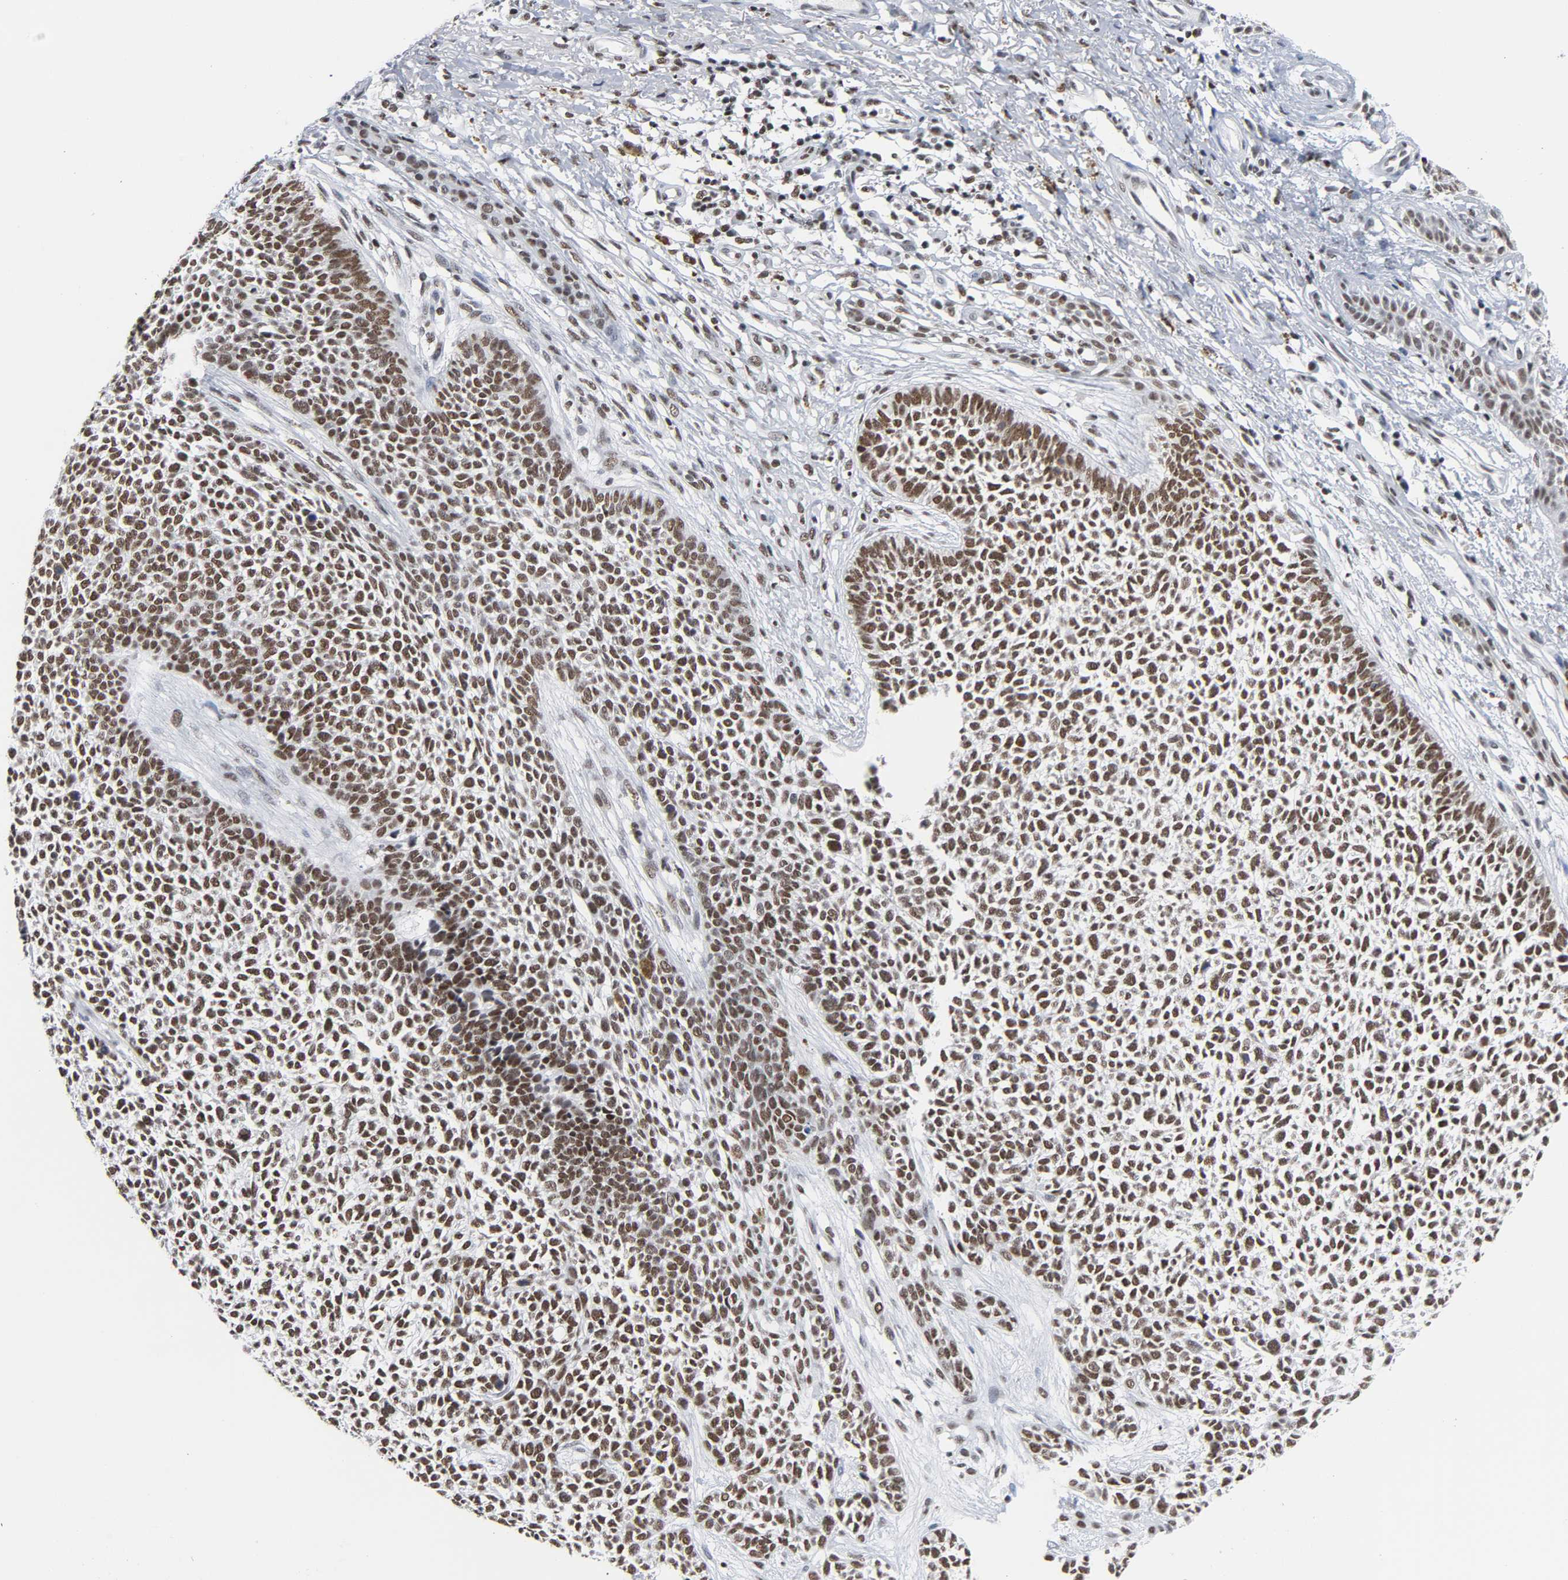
{"staining": {"intensity": "moderate", "quantity": ">75%", "location": "nuclear"}, "tissue": "skin cancer", "cell_type": "Tumor cells", "image_type": "cancer", "snomed": [{"axis": "morphology", "description": "Basal cell carcinoma"}, {"axis": "topography", "description": "Skin"}], "caption": "Skin cancer (basal cell carcinoma) stained with DAB (3,3'-diaminobenzidine) IHC reveals medium levels of moderate nuclear staining in about >75% of tumor cells.", "gene": "CSTF2", "patient": {"sex": "female", "age": 84}}